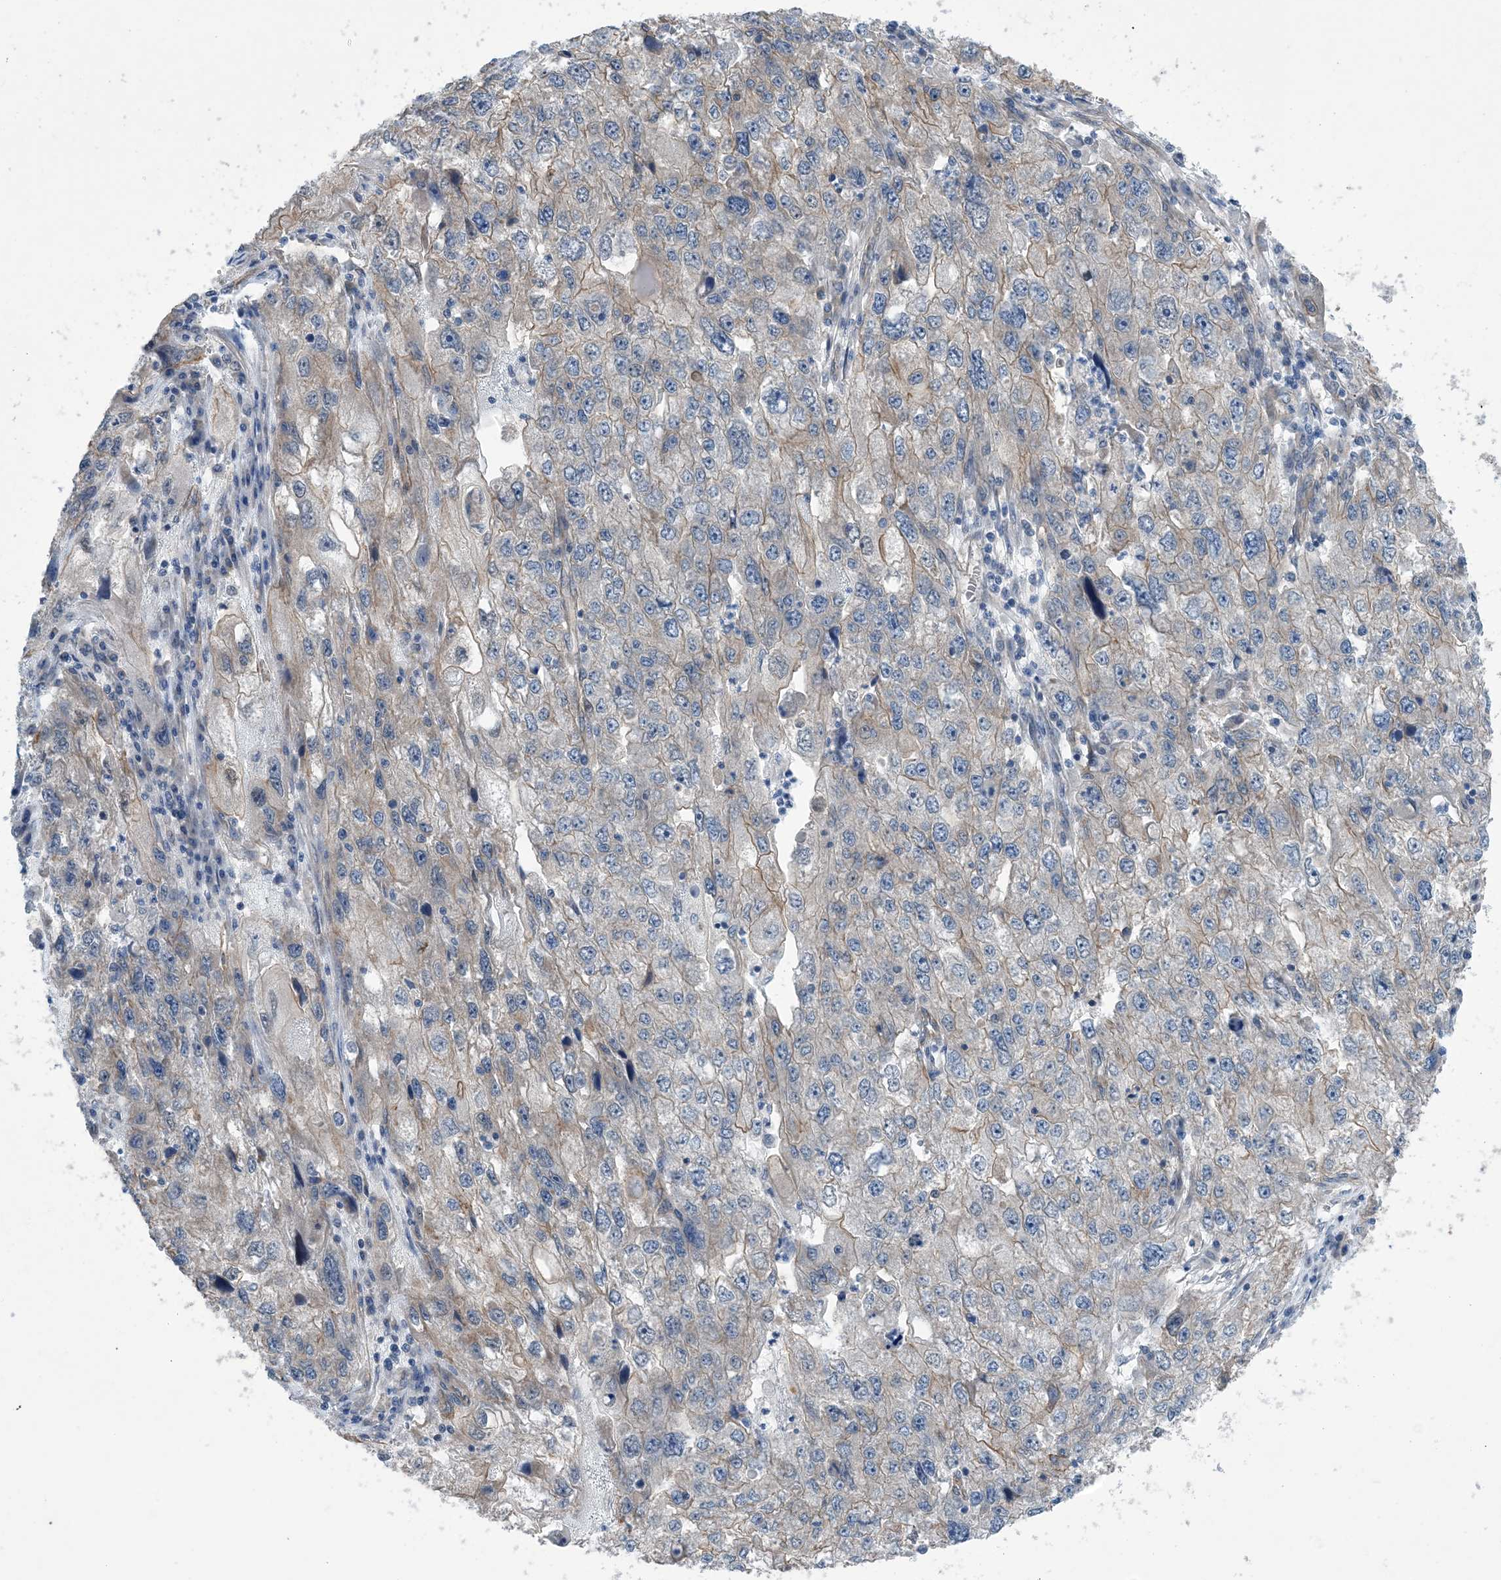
{"staining": {"intensity": "weak", "quantity": "<25%", "location": "cytoplasmic/membranous"}, "tissue": "endometrial cancer", "cell_type": "Tumor cells", "image_type": "cancer", "snomed": [{"axis": "morphology", "description": "Adenocarcinoma, NOS"}, {"axis": "topography", "description": "Endometrium"}], "caption": "Tumor cells show no significant protein expression in endometrial adenocarcinoma.", "gene": "EHBP1", "patient": {"sex": "female", "age": 49}}